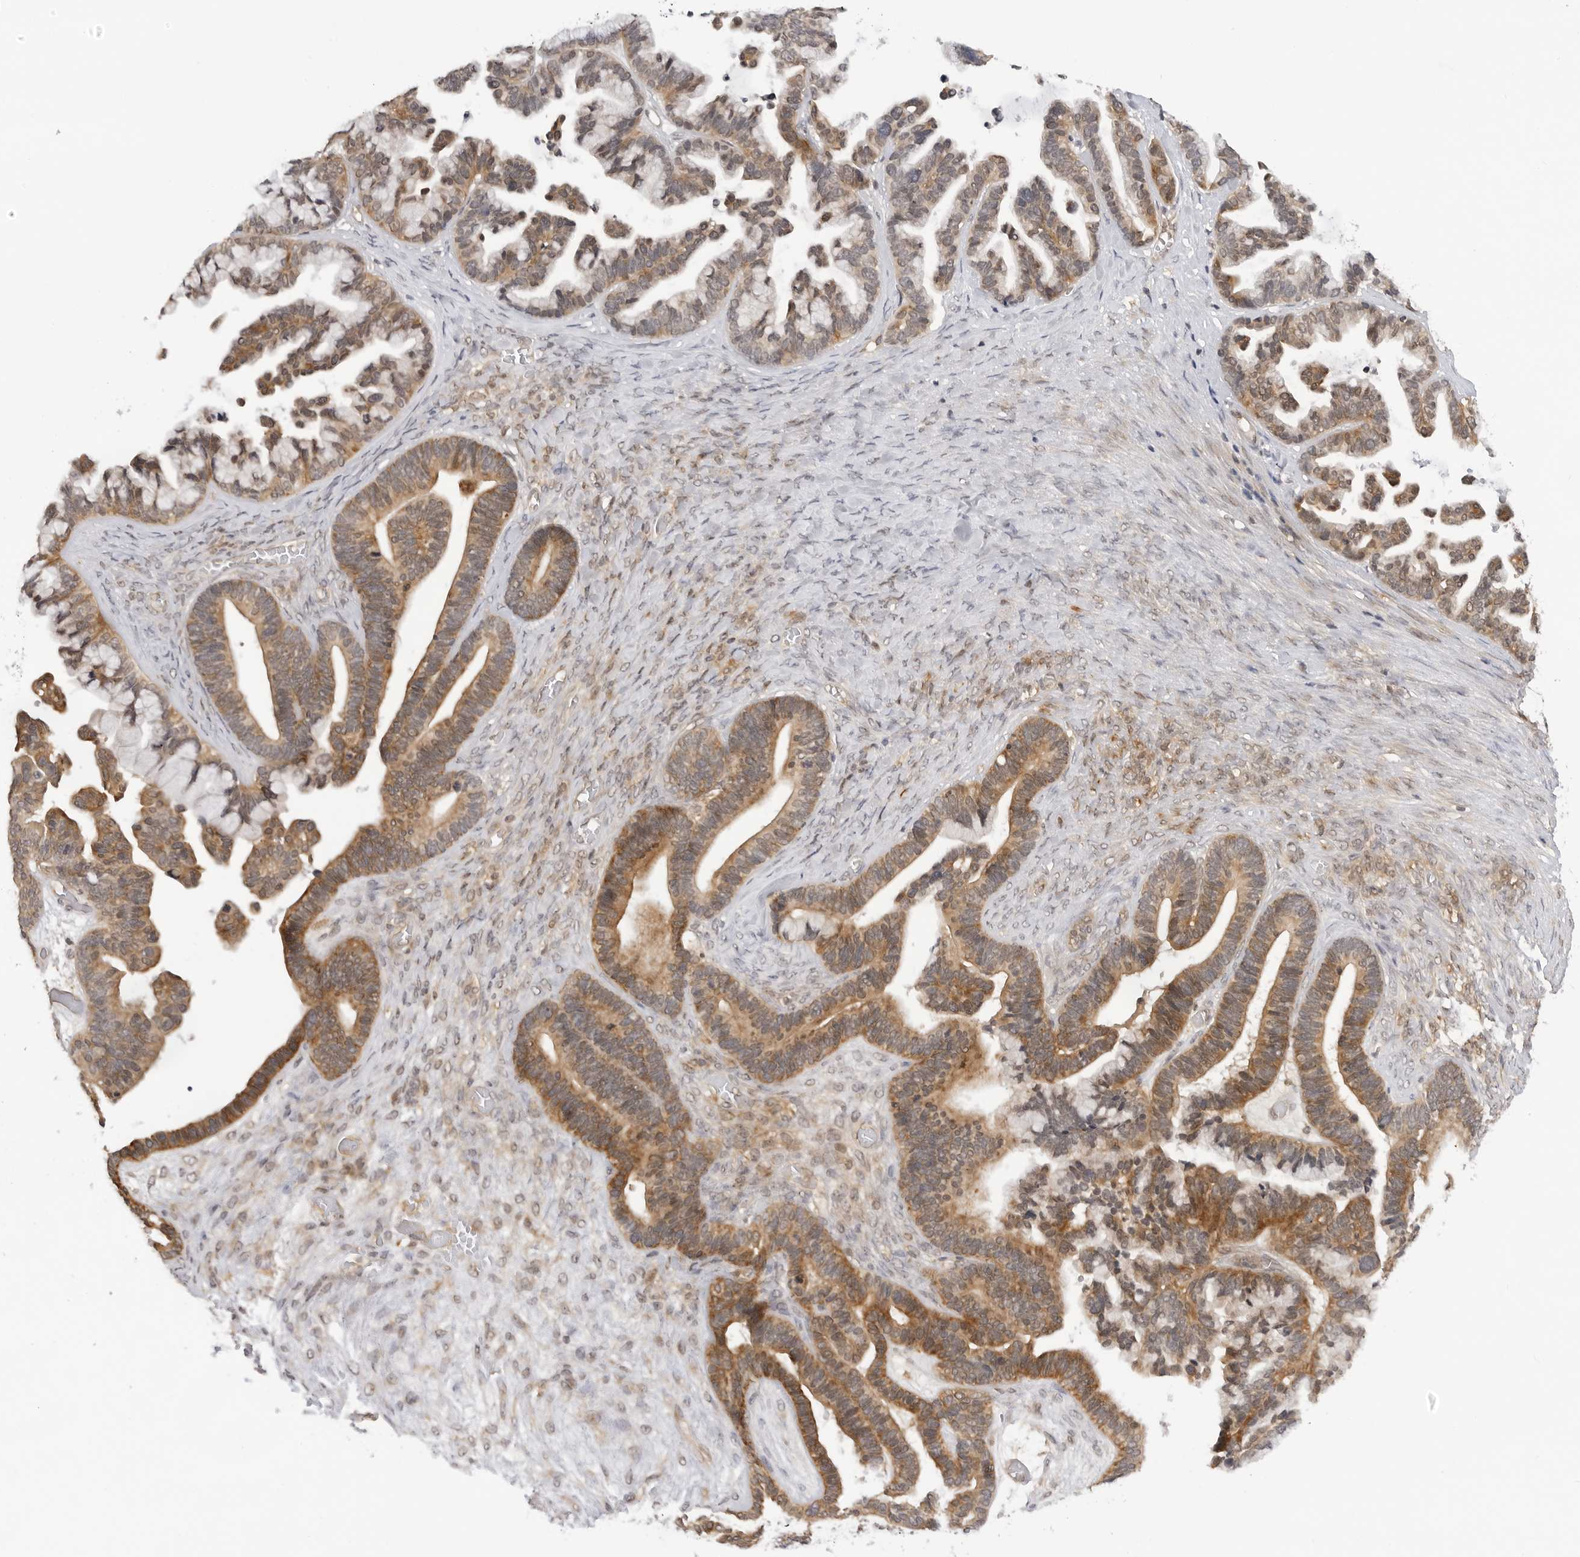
{"staining": {"intensity": "moderate", "quantity": ">75%", "location": "cytoplasmic/membranous,nuclear"}, "tissue": "ovarian cancer", "cell_type": "Tumor cells", "image_type": "cancer", "snomed": [{"axis": "morphology", "description": "Cystadenocarcinoma, serous, NOS"}, {"axis": "topography", "description": "Ovary"}], "caption": "A medium amount of moderate cytoplasmic/membranous and nuclear staining is appreciated in about >75% of tumor cells in ovarian cancer tissue. The staining was performed using DAB (3,3'-diaminobenzidine), with brown indicating positive protein expression. Nuclei are stained blue with hematoxylin.", "gene": "MAP2K5", "patient": {"sex": "female", "age": 56}}